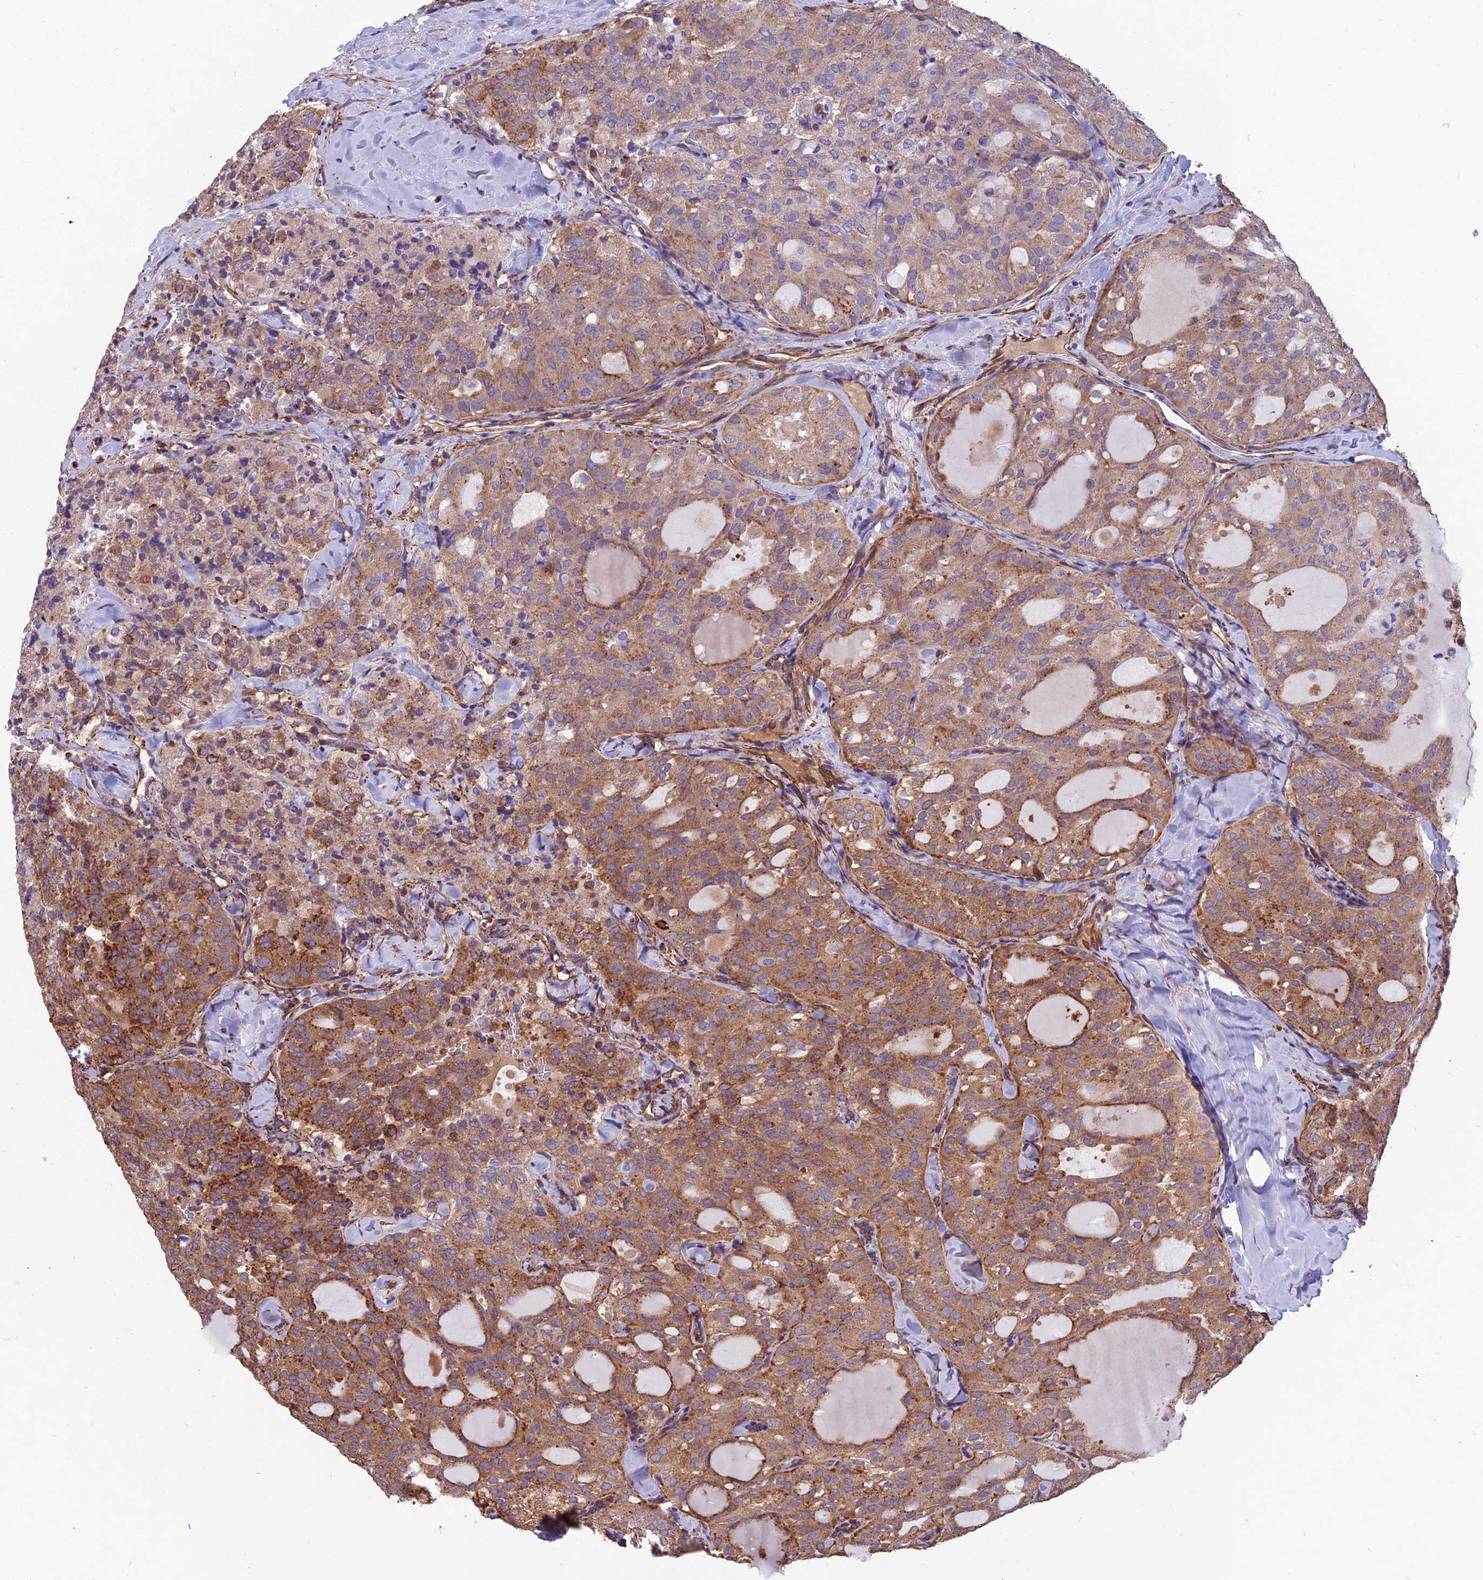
{"staining": {"intensity": "moderate", "quantity": ">75%", "location": "cytoplasmic/membranous"}, "tissue": "thyroid cancer", "cell_type": "Tumor cells", "image_type": "cancer", "snomed": [{"axis": "morphology", "description": "Follicular adenoma carcinoma, NOS"}, {"axis": "topography", "description": "Thyroid gland"}], "caption": "This is a micrograph of immunohistochemistry staining of thyroid cancer (follicular adenoma carcinoma), which shows moderate expression in the cytoplasmic/membranous of tumor cells.", "gene": "SPDL1", "patient": {"sex": "male", "age": 75}}